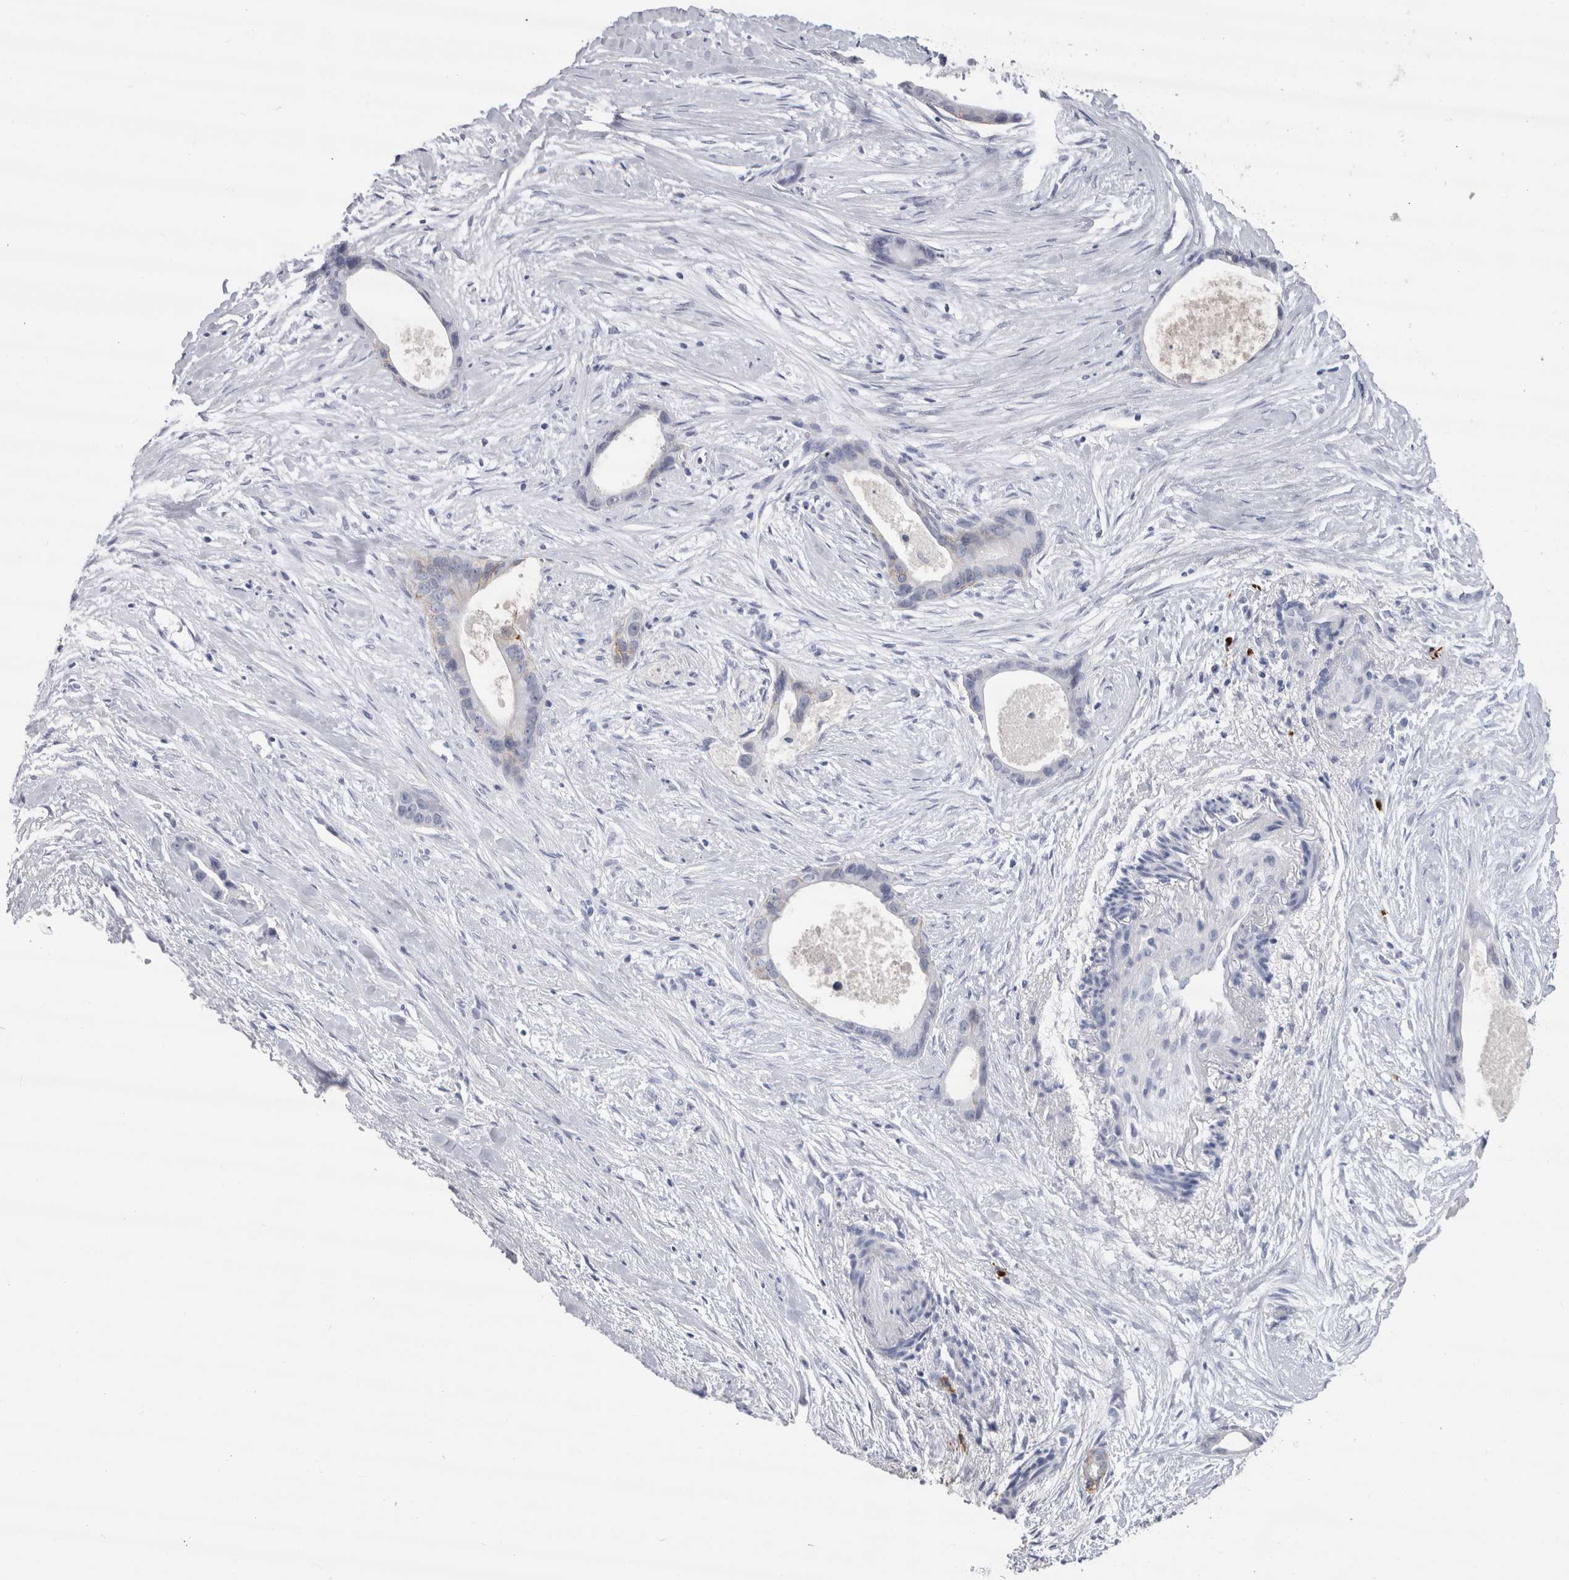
{"staining": {"intensity": "negative", "quantity": "none", "location": "none"}, "tissue": "liver cancer", "cell_type": "Tumor cells", "image_type": "cancer", "snomed": [{"axis": "morphology", "description": "Cholangiocarcinoma"}, {"axis": "topography", "description": "Liver"}], "caption": "Immunohistochemical staining of liver cholangiocarcinoma exhibits no significant staining in tumor cells.", "gene": "CDH17", "patient": {"sex": "female", "age": 55}}